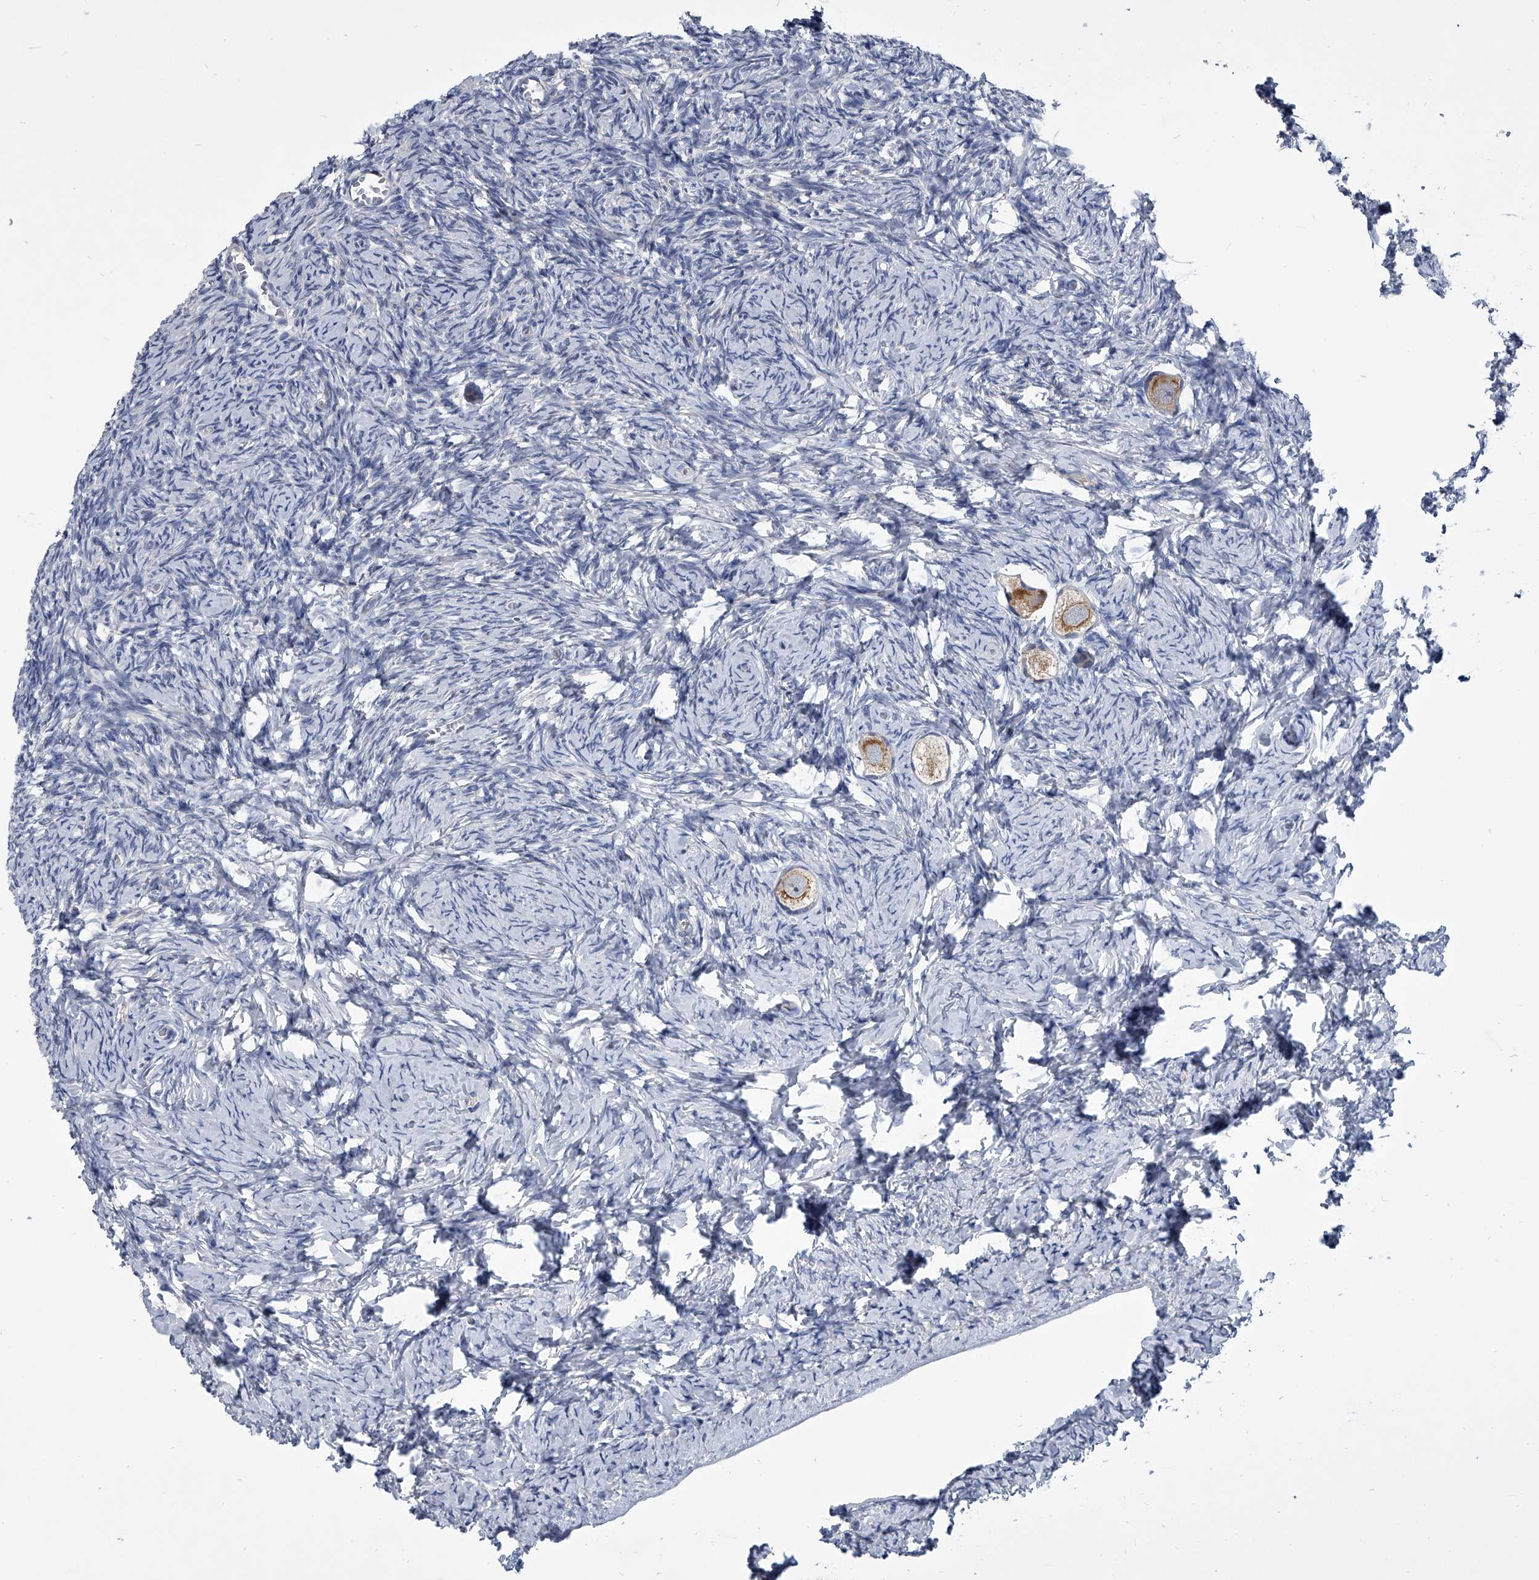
{"staining": {"intensity": "moderate", "quantity": ">75%", "location": "cytoplasmic/membranous"}, "tissue": "ovary", "cell_type": "Follicle cells", "image_type": "normal", "snomed": [{"axis": "morphology", "description": "Normal tissue, NOS"}, {"axis": "topography", "description": "Ovary"}], "caption": "A histopathology image showing moderate cytoplasmic/membranous expression in approximately >75% of follicle cells in benign ovary, as visualized by brown immunohistochemical staining.", "gene": "SPP1", "patient": {"sex": "female", "age": 27}}